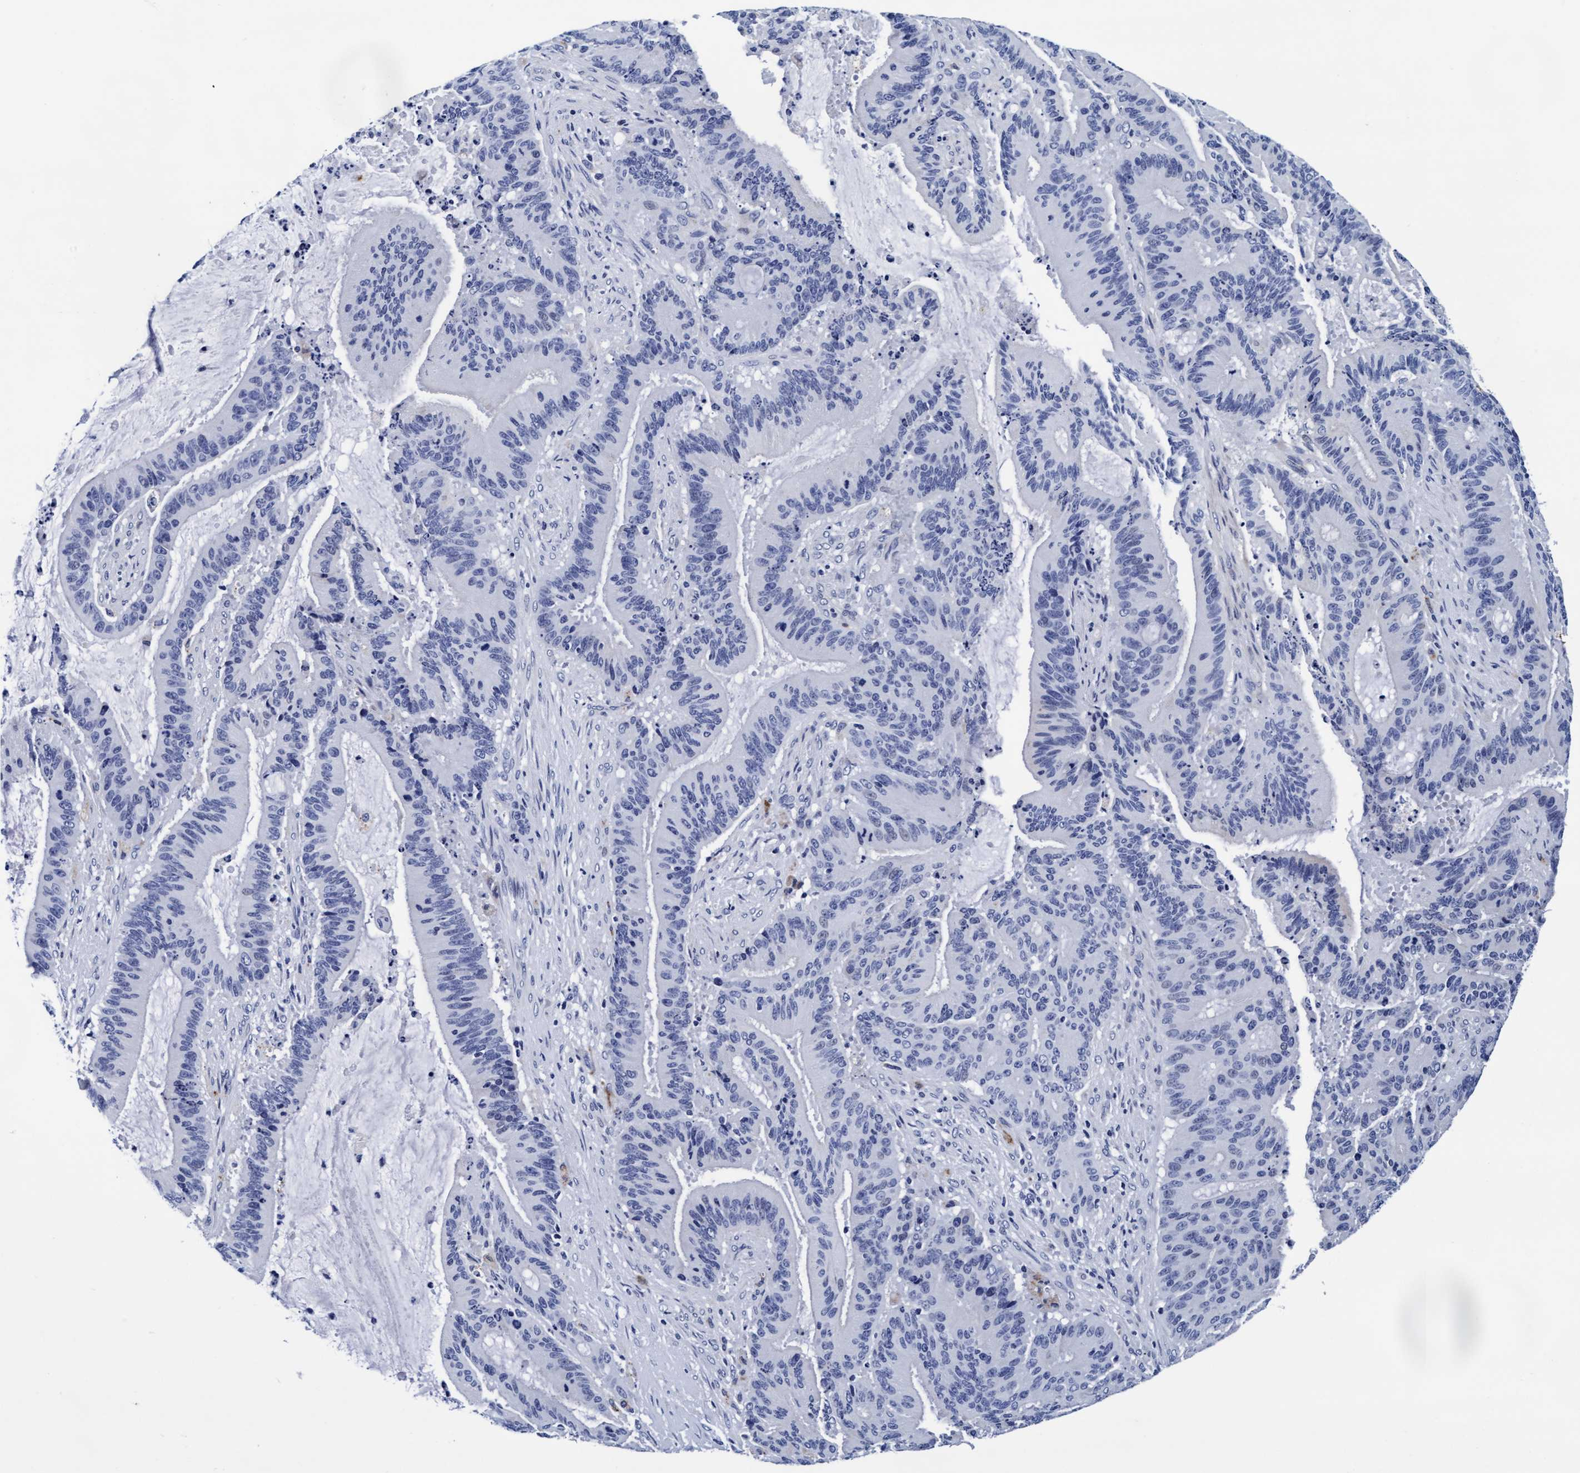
{"staining": {"intensity": "negative", "quantity": "none", "location": "none"}, "tissue": "liver cancer", "cell_type": "Tumor cells", "image_type": "cancer", "snomed": [{"axis": "morphology", "description": "Normal tissue, NOS"}, {"axis": "morphology", "description": "Cholangiocarcinoma"}, {"axis": "topography", "description": "Liver"}, {"axis": "topography", "description": "Peripheral nerve tissue"}], "caption": "Human liver cancer stained for a protein using immunohistochemistry shows no expression in tumor cells.", "gene": "ARSG", "patient": {"sex": "female", "age": 73}}